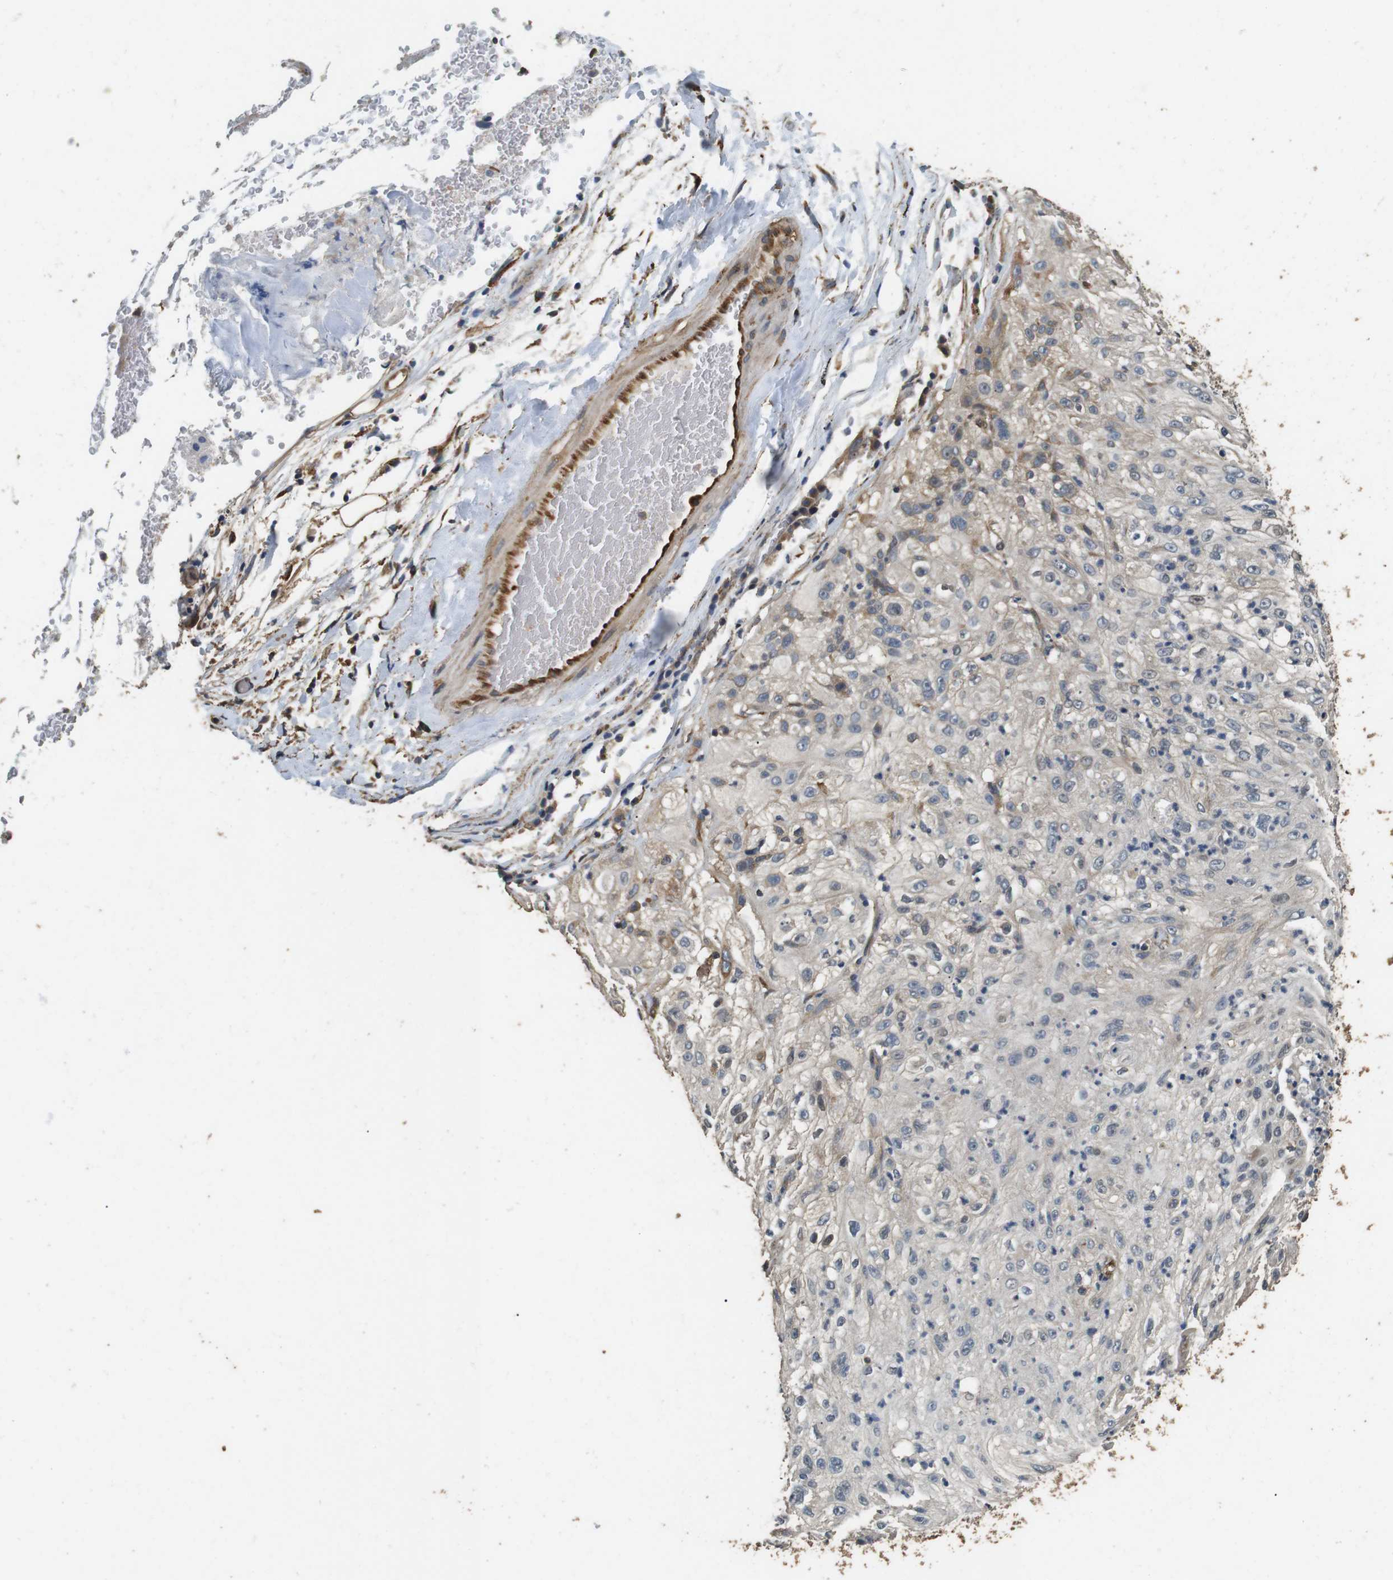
{"staining": {"intensity": "weak", "quantity": "<25%", "location": "cytoplasmic/membranous"}, "tissue": "lung cancer", "cell_type": "Tumor cells", "image_type": "cancer", "snomed": [{"axis": "morphology", "description": "Inflammation, NOS"}, {"axis": "morphology", "description": "Squamous cell carcinoma, NOS"}, {"axis": "topography", "description": "Lymph node"}, {"axis": "topography", "description": "Soft tissue"}, {"axis": "topography", "description": "Lung"}], "caption": "This is an immunohistochemistry (IHC) image of lung squamous cell carcinoma. There is no expression in tumor cells.", "gene": "CNPY4", "patient": {"sex": "male", "age": 66}}